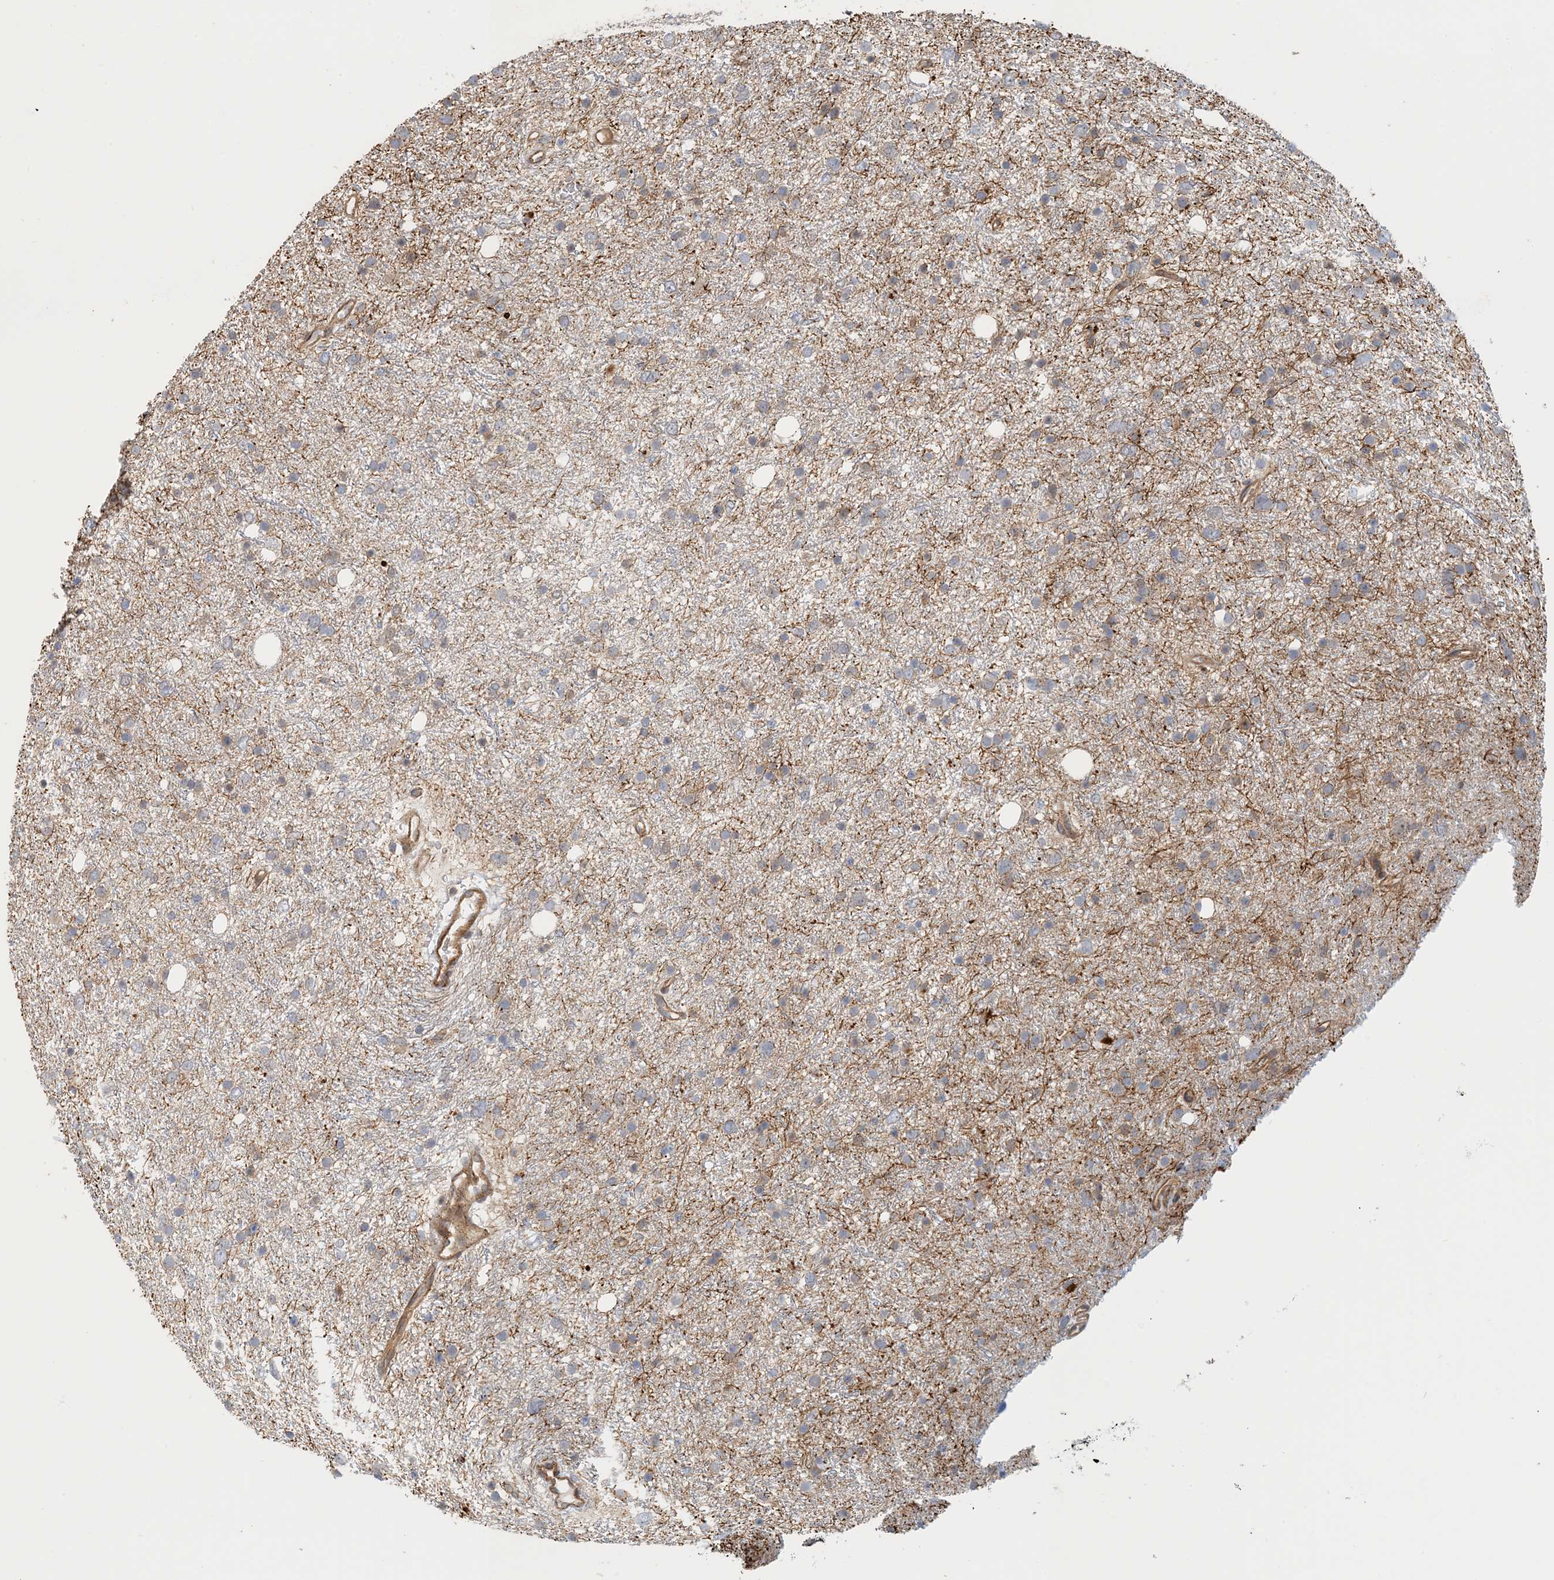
{"staining": {"intensity": "weak", "quantity": "<25%", "location": "cytoplasmic/membranous"}, "tissue": "glioma", "cell_type": "Tumor cells", "image_type": "cancer", "snomed": [{"axis": "morphology", "description": "Glioma, malignant, Low grade"}, {"axis": "topography", "description": "Cerebral cortex"}], "caption": "Immunohistochemical staining of malignant glioma (low-grade) exhibits no significant expression in tumor cells. (Brightfield microscopy of DAB (3,3'-diaminobenzidine) immunohistochemistry at high magnification).", "gene": "MAPKBP1", "patient": {"sex": "female", "age": 39}}